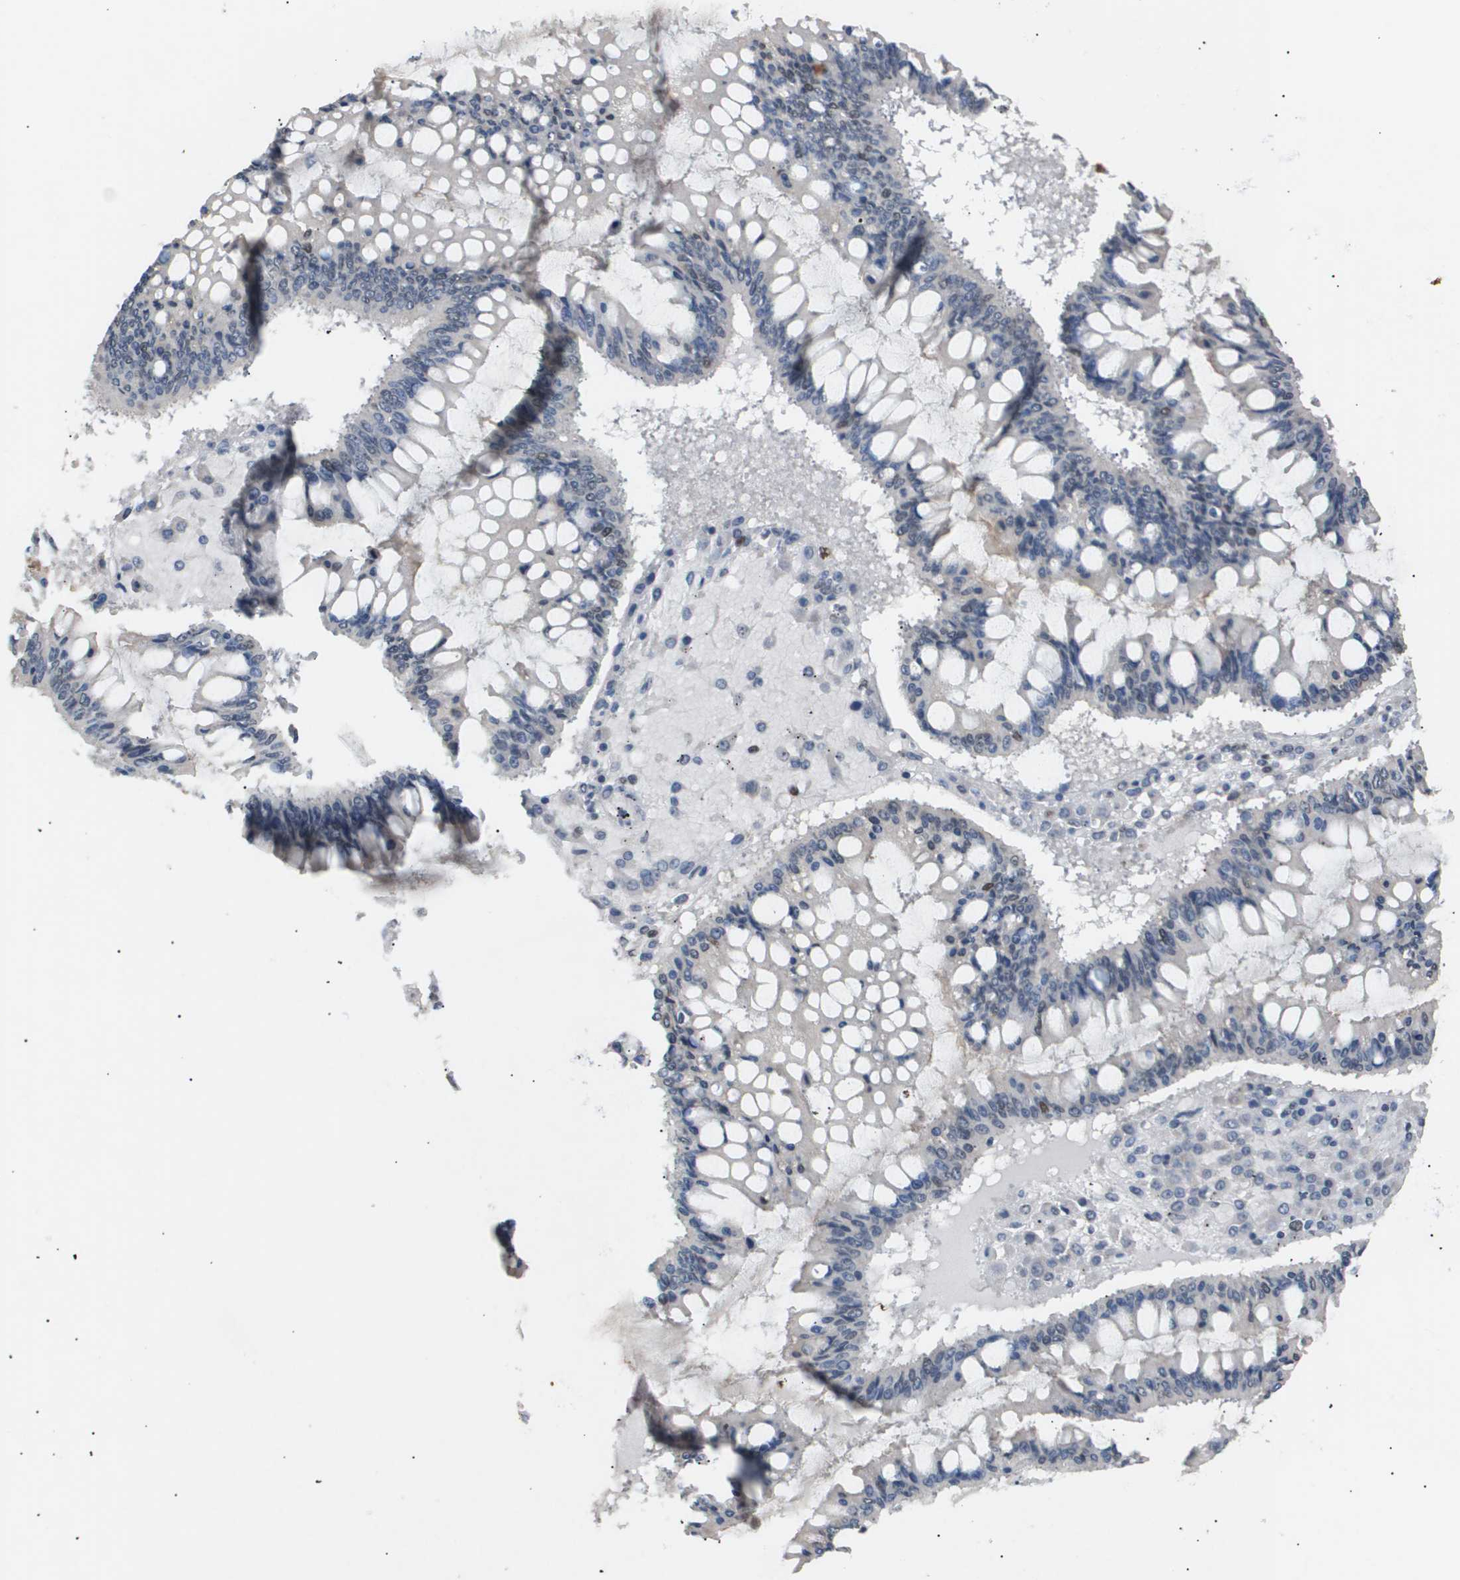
{"staining": {"intensity": "negative", "quantity": "none", "location": "none"}, "tissue": "ovarian cancer", "cell_type": "Tumor cells", "image_type": "cancer", "snomed": [{"axis": "morphology", "description": "Cystadenocarcinoma, mucinous, NOS"}, {"axis": "topography", "description": "Ovary"}], "caption": "This is an immunohistochemistry histopathology image of human ovarian mucinous cystadenocarcinoma. There is no positivity in tumor cells.", "gene": "ANAPC2", "patient": {"sex": "female", "age": 73}}